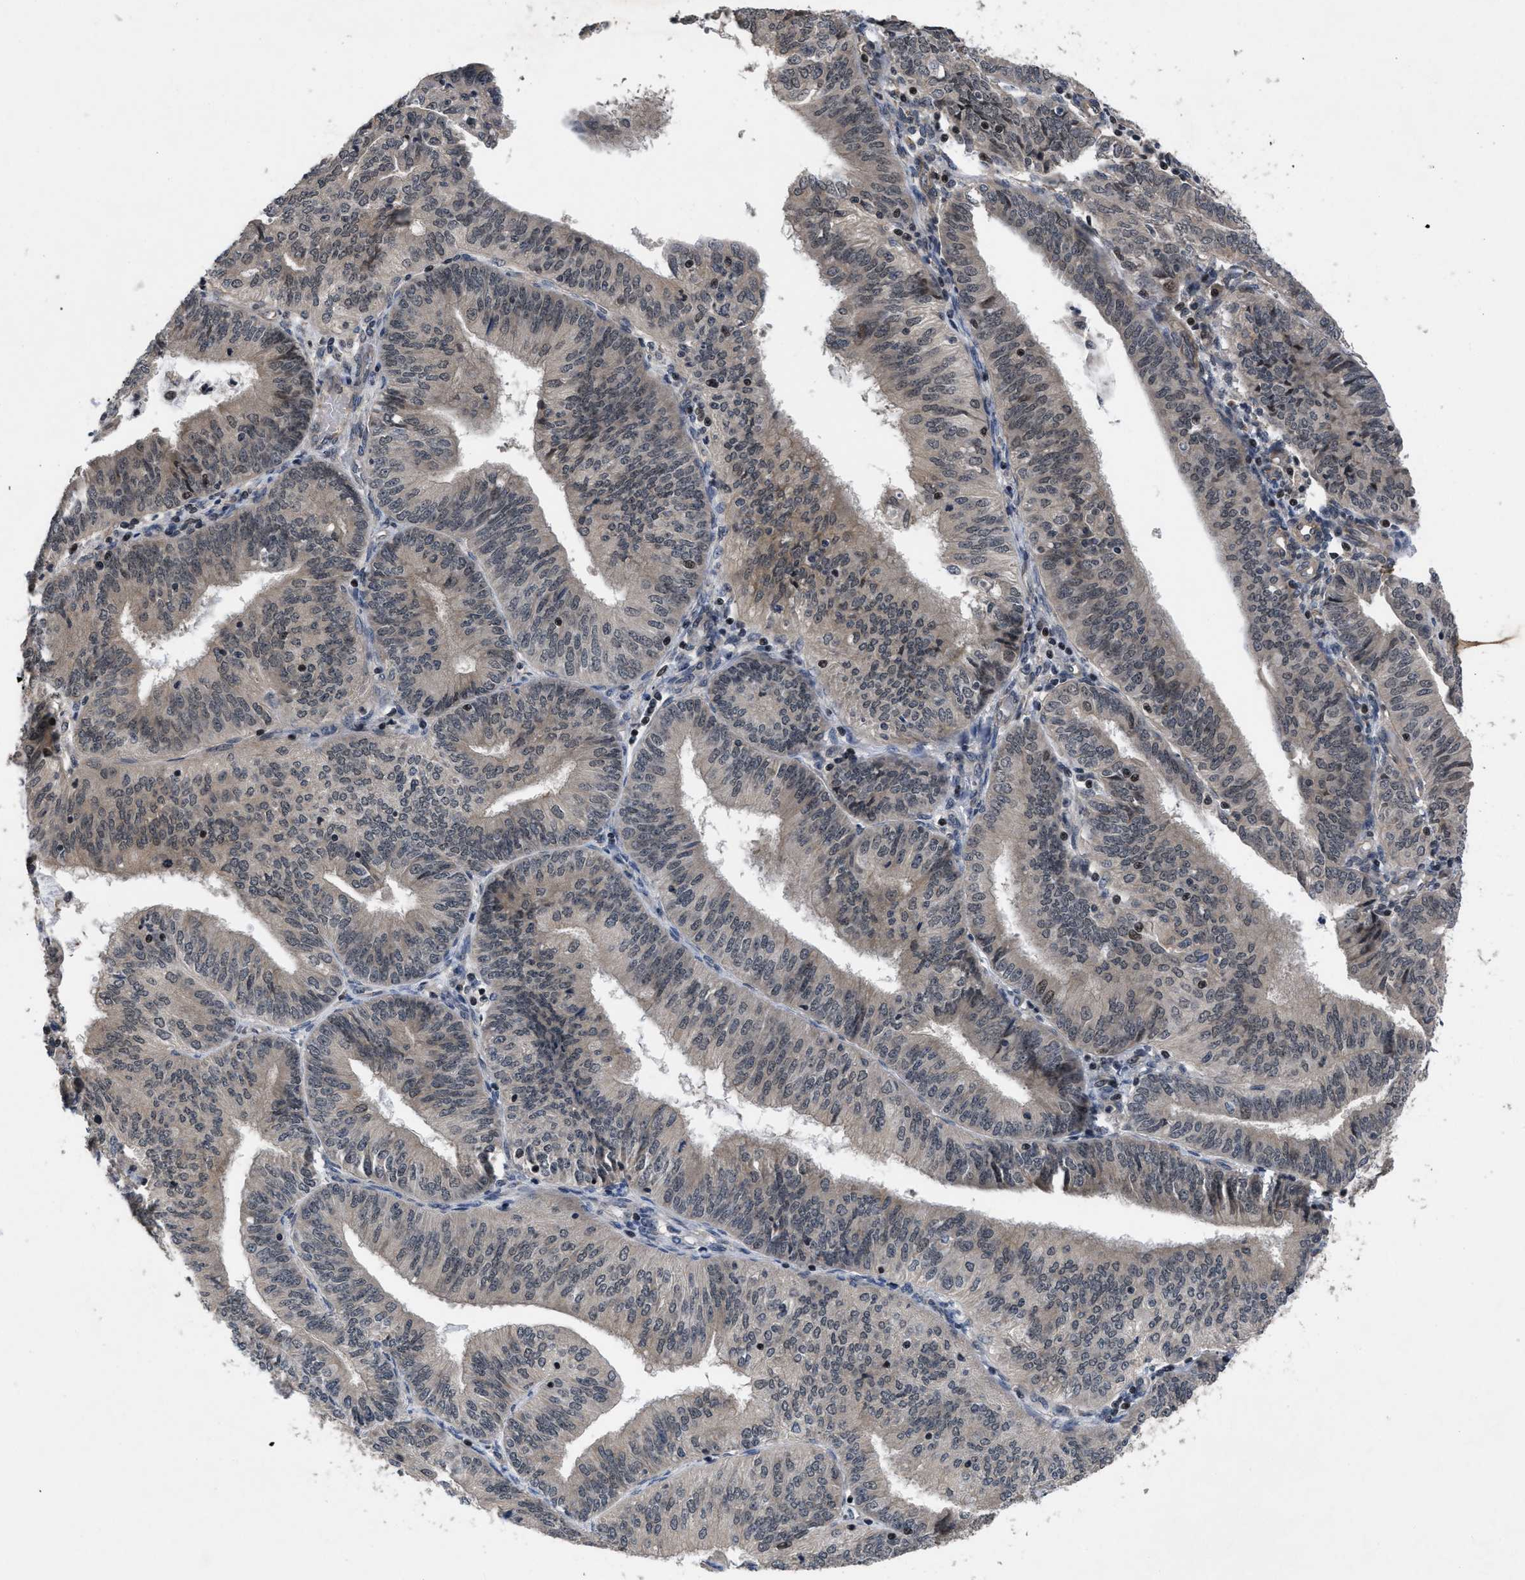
{"staining": {"intensity": "weak", "quantity": "25%-75%", "location": "cytoplasmic/membranous"}, "tissue": "endometrial cancer", "cell_type": "Tumor cells", "image_type": "cancer", "snomed": [{"axis": "morphology", "description": "Adenocarcinoma, NOS"}, {"axis": "topography", "description": "Endometrium"}], "caption": "Endometrial adenocarcinoma tissue reveals weak cytoplasmic/membranous positivity in about 25%-75% of tumor cells", "gene": "DNAJC14", "patient": {"sex": "female", "age": 58}}